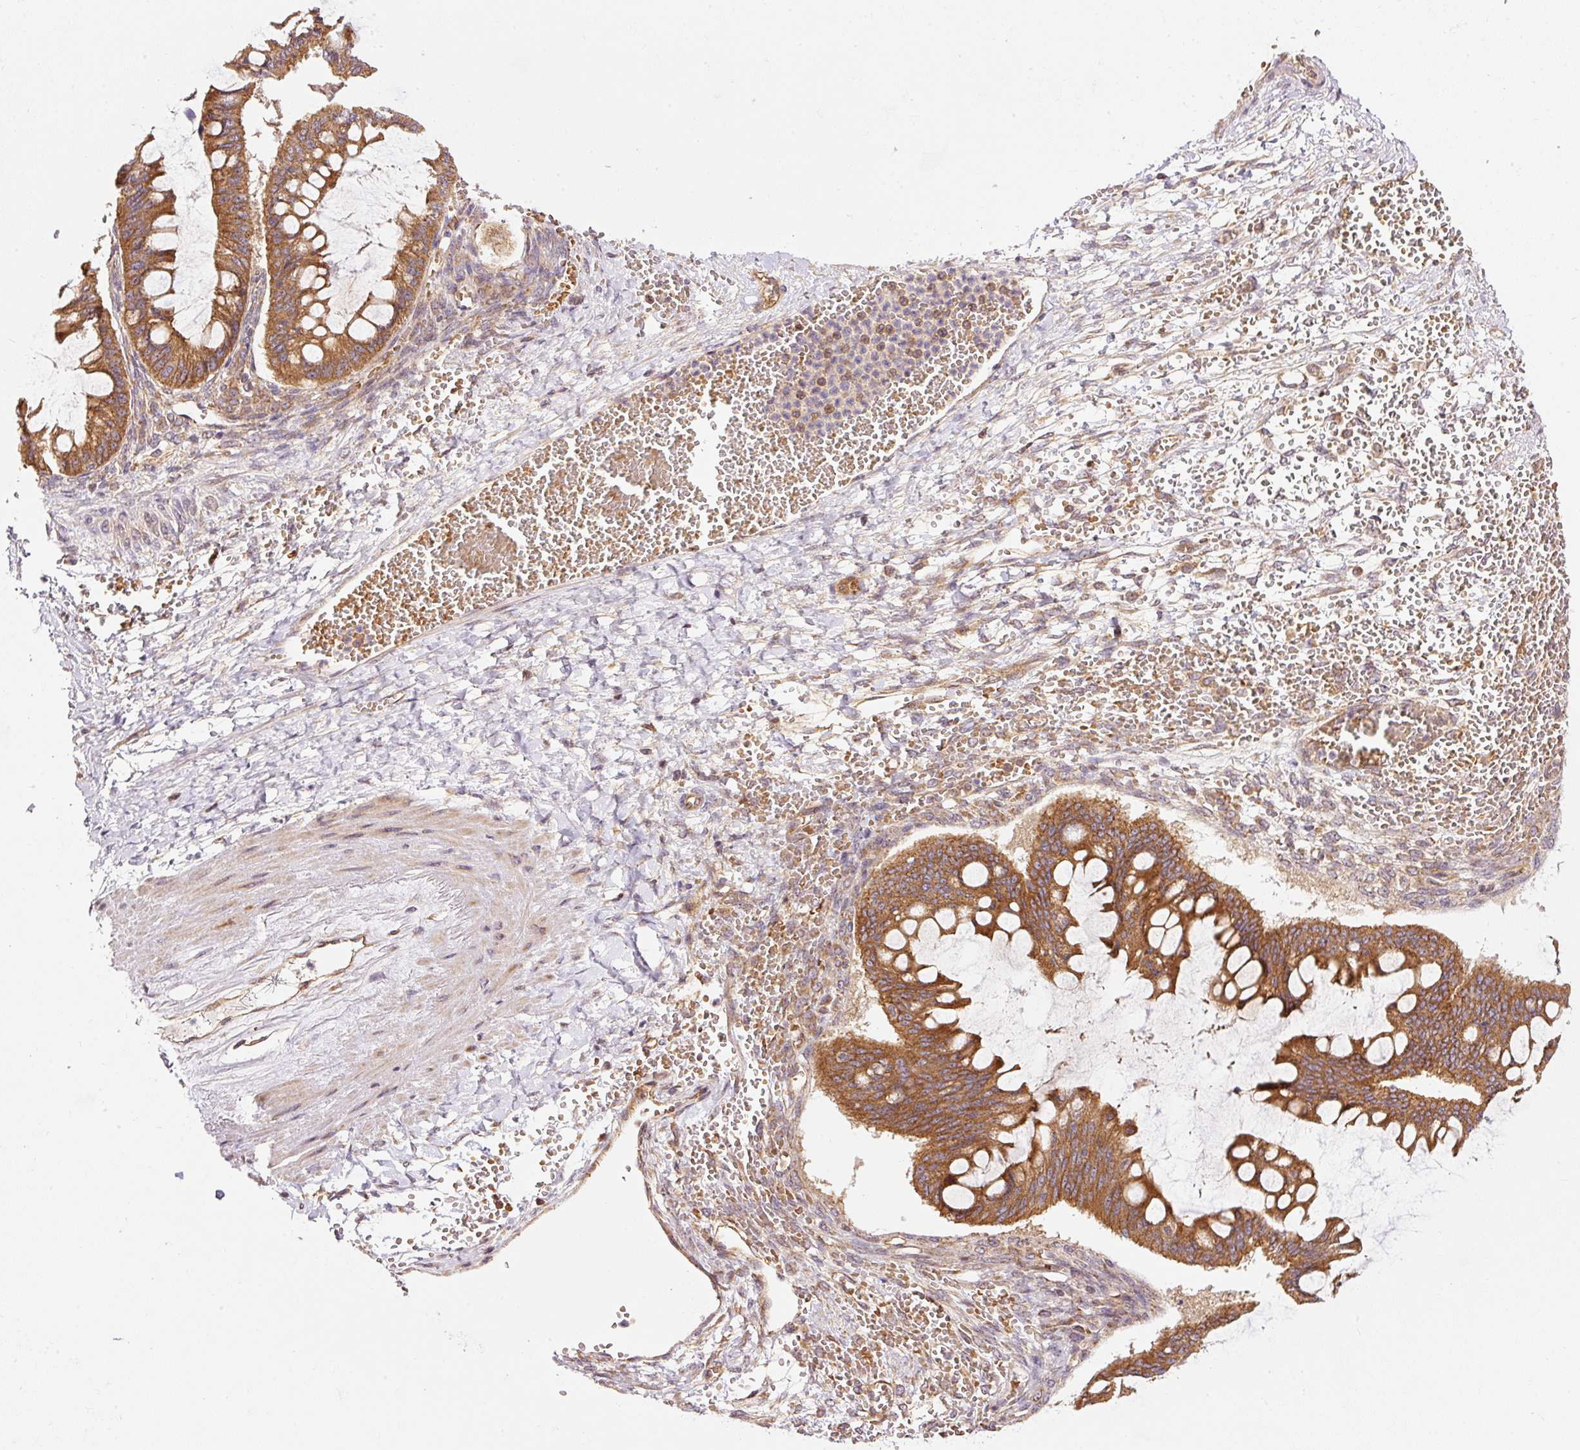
{"staining": {"intensity": "moderate", "quantity": ">75%", "location": "cytoplasmic/membranous"}, "tissue": "ovarian cancer", "cell_type": "Tumor cells", "image_type": "cancer", "snomed": [{"axis": "morphology", "description": "Cystadenocarcinoma, mucinous, NOS"}, {"axis": "topography", "description": "Ovary"}], "caption": "Immunohistochemistry staining of ovarian cancer, which demonstrates medium levels of moderate cytoplasmic/membranous positivity in about >75% of tumor cells indicating moderate cytoplasmic/membranous protein staining. The staining was performed using DAB (3,3'-diaminobenzidine) (brown) for protein detection and nuclei were counterstained in hematoxylin (blue).", "gene": "ADCY4", "patient": {"sex": "female", "age": 73}}